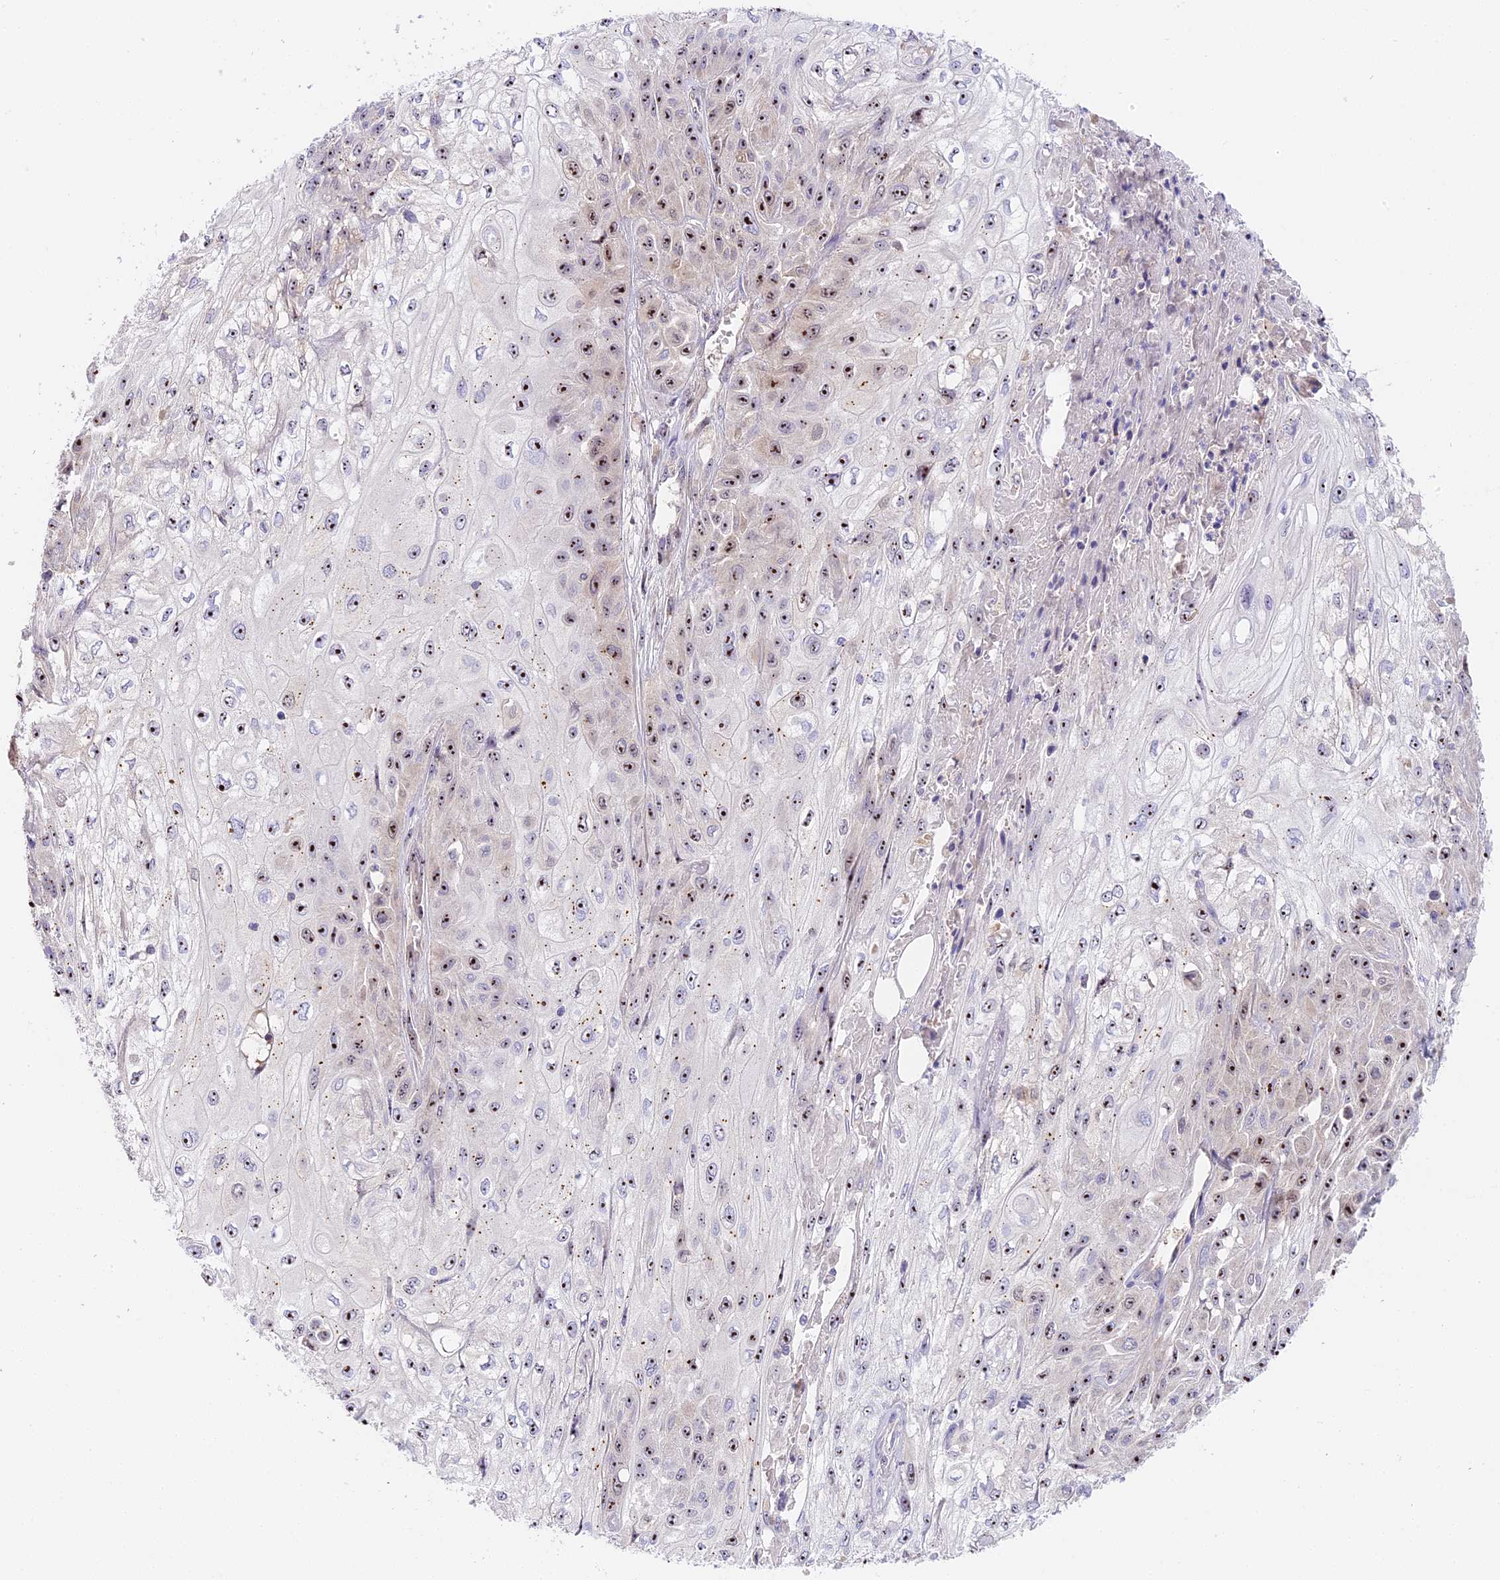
{"staining": {"intensity": "strong", "quantity": ">75%", "location": "nuclear"}, "tissue": "skin cancer", "cell_type": "Tumor cells", "image_type": "cancer", "snomed": [{"axis": "morphology", "description": "Squamous cell carcinoma, NOS"}, {"axis": "morphology", "description": "Squamous cell carcinoma, metastatic, NOS"}, {"axis": "topography", "description": "Skin"}, {"axis": "topography", "description": "Lymph node"}], "caption": "This is a histology image of immunohistochemistry staining of skin cancer (metastatic squamous cell carcinoma), which shows strong expression in the nuclear of tumor cells.", "gene": "RAD51", "patient": {"sex": "male", "age": 75}}